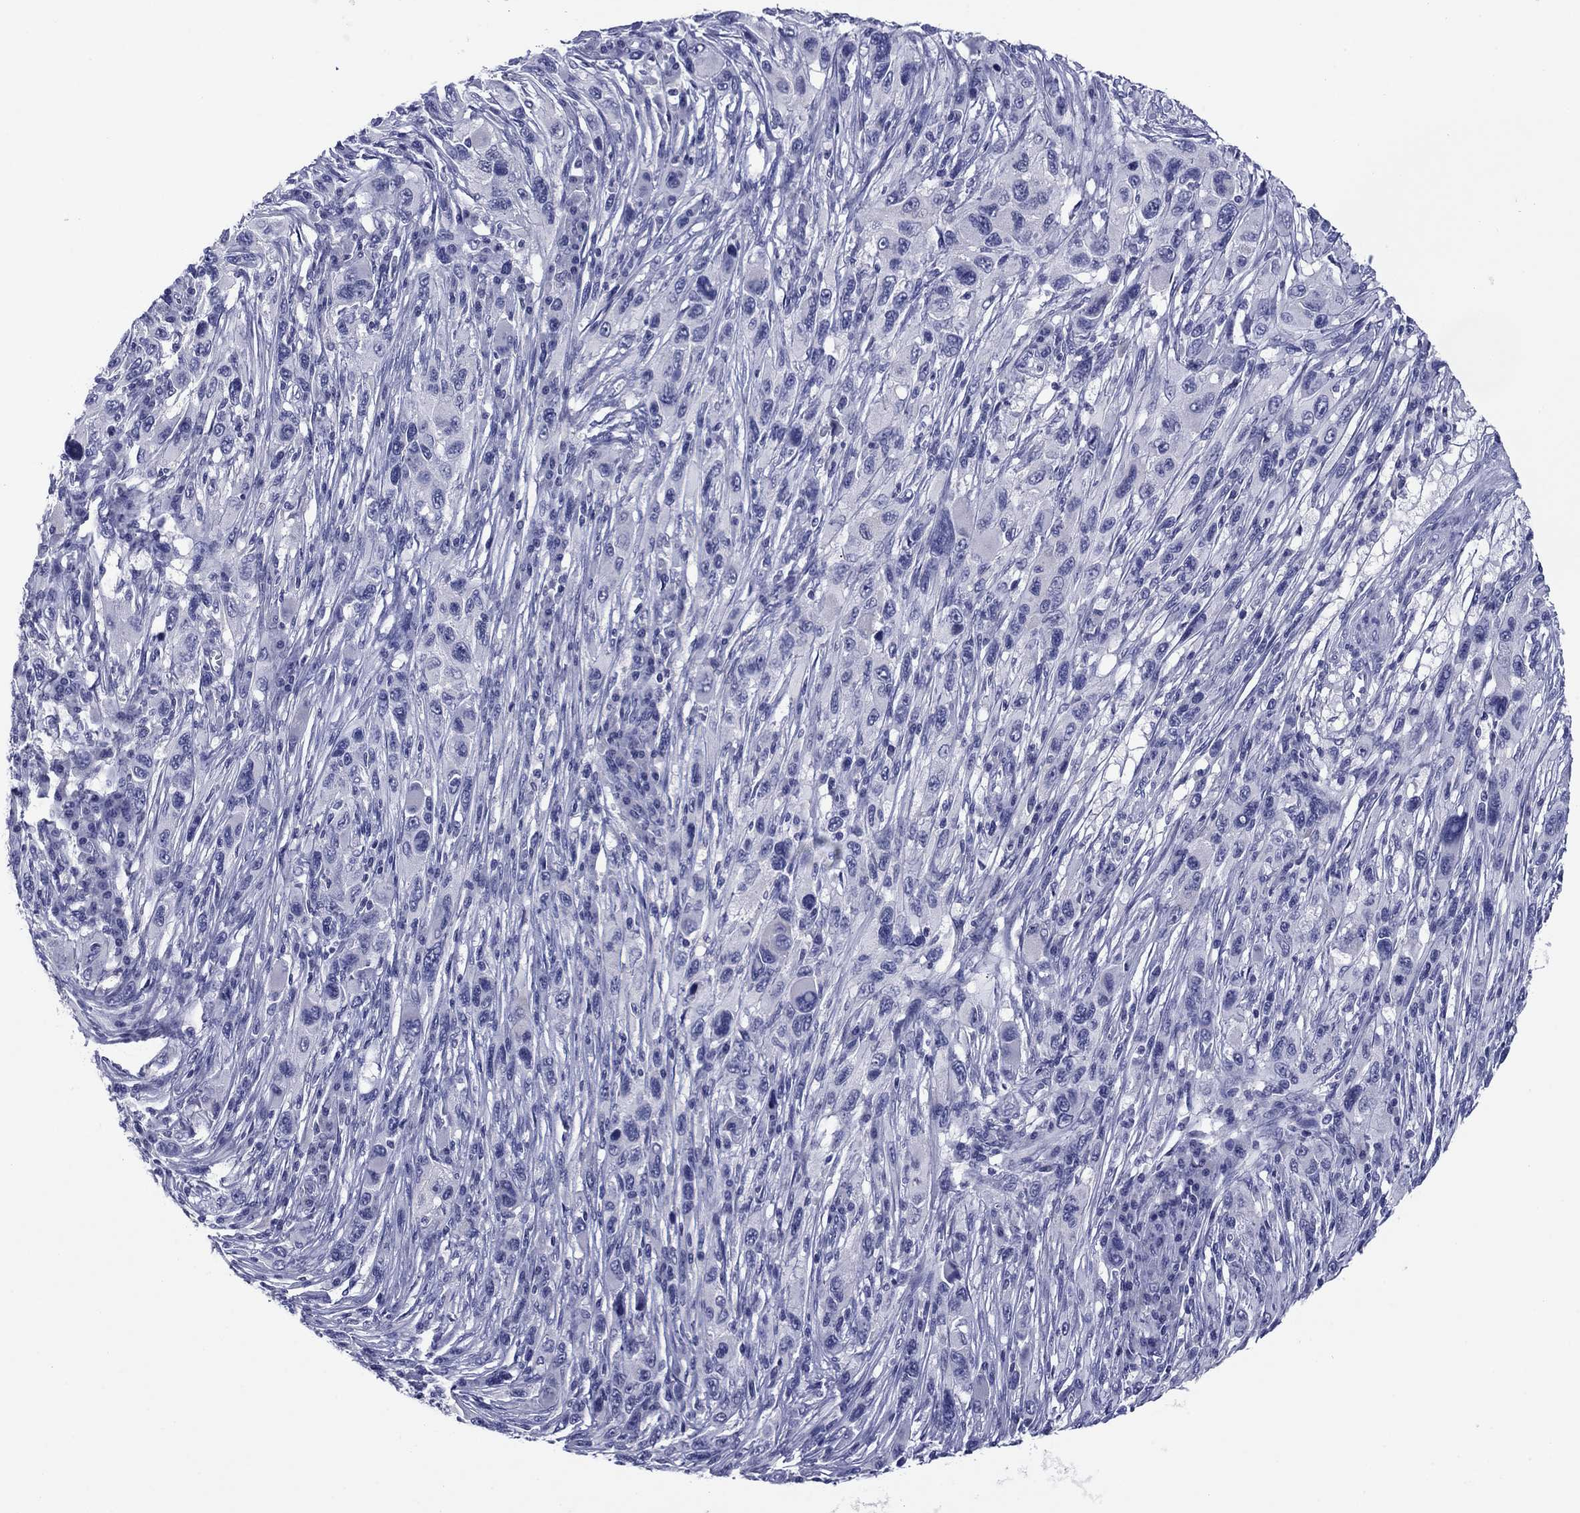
{"staining": {"intensity": "negative", "quantity": "none", "location": "none"}, "tissue": "melanoma", "cell_type": "Tumor cells", "image_type": "cancer", "snomed": [{"axis": "morphology", "description": "Malignant melanoma, NOS"}, {"axis": "topography", "description": "Skin"}], "caption": "An immunohistochemistry image of melanoma is shown. There is no staining in tumor cells of melanoma.", "gene": "TCFL5", "patient": {"sex": "male", "age": 53}}